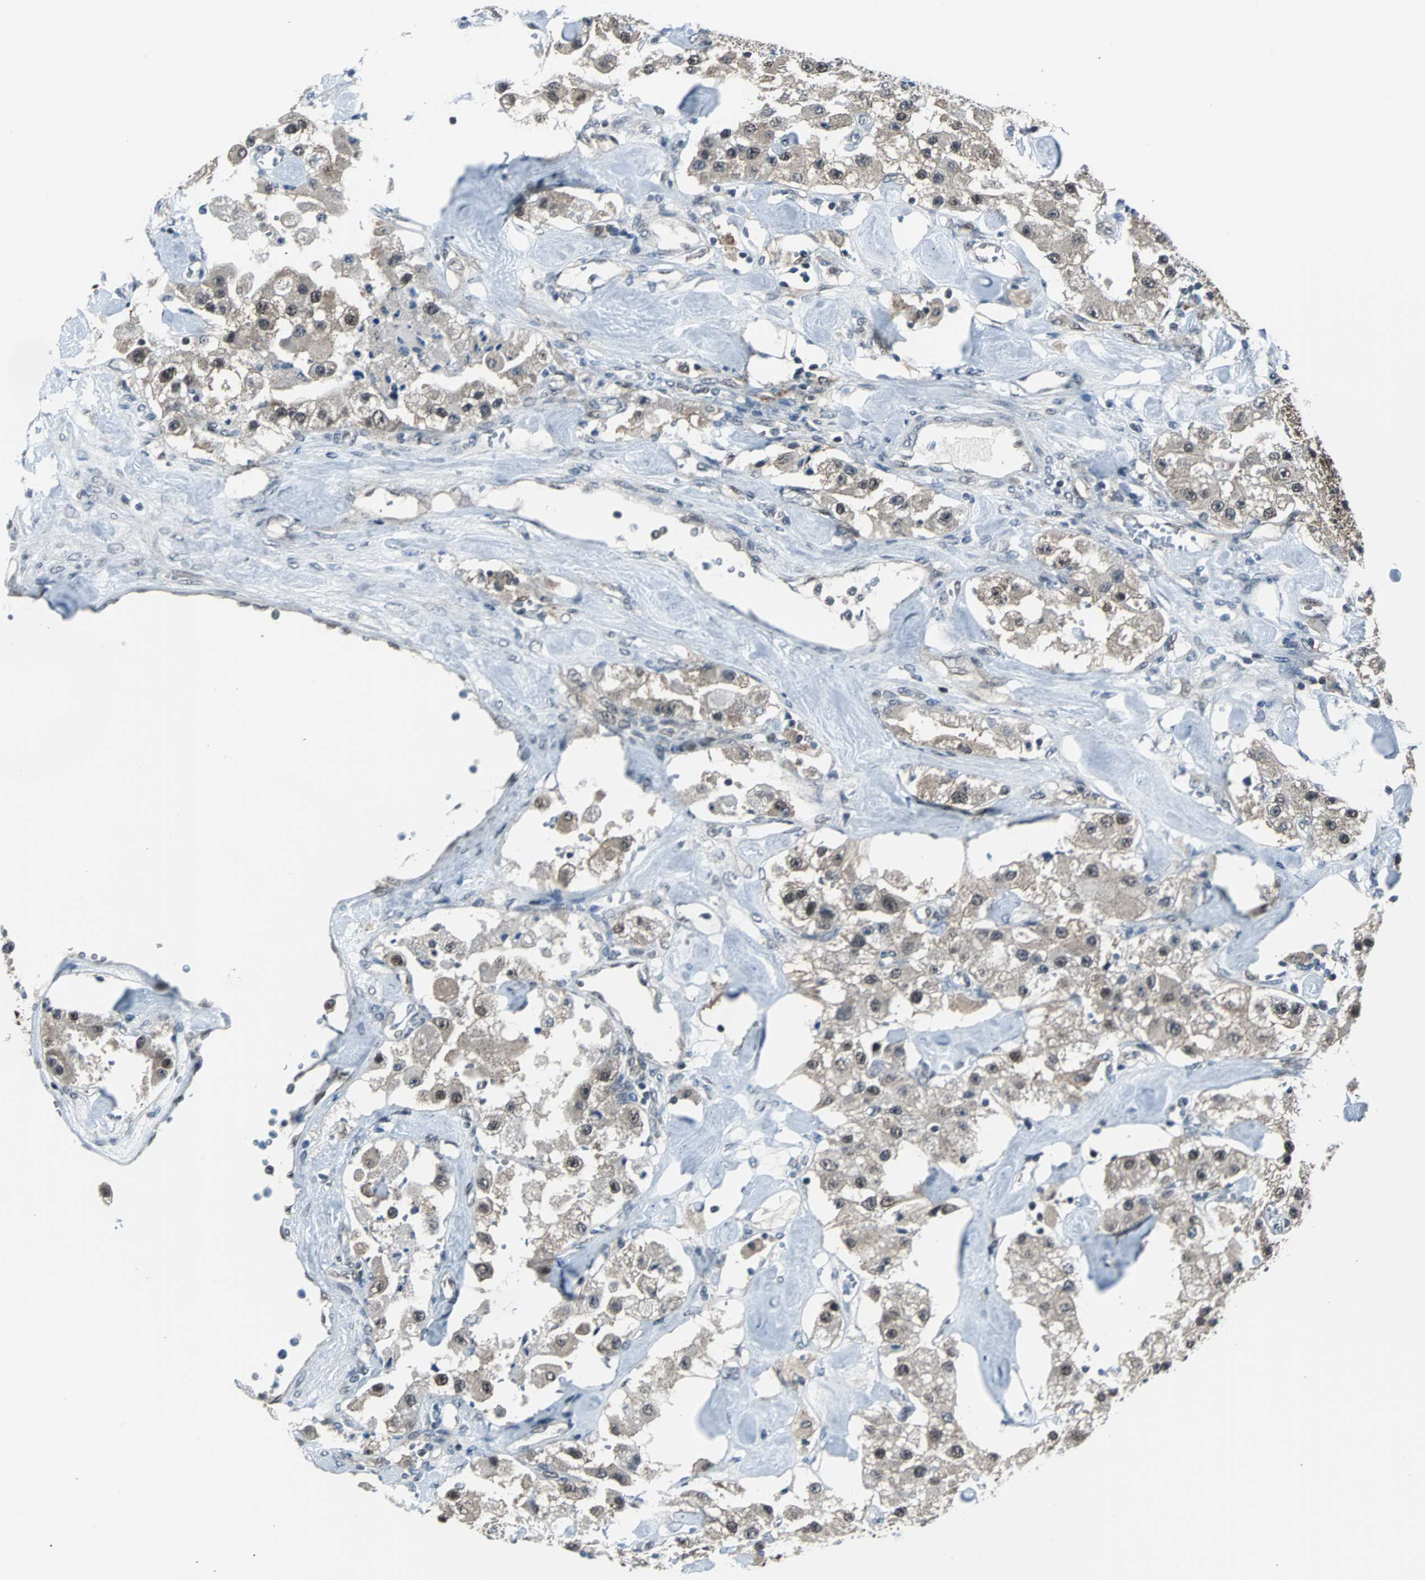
{"staining": {"intensity": "moderate", "quantity": ">75%", "location": "nuclear"}, "tissue": "carcinoid", "cell_type": "Tumor cells", "image_type": "cancer", "snomed": [{"axis": "morphology", "description": "Carcinoid, malignant, NOS"}, {"axis": "topography", "description": "Pancreas"}], "caption": "IHC staining of carcinoid, which shows medium levels of moderate nuclear staining in approximately >75% of tumor cells indicating moderate nuclear protein staining. The staining was performed using DAB (3,3'-diaminobenzidine) (brown) for protein detection and nuclei were counterstained in hematoxylin (blue).", "gene": "VCP", "patient": {"sex": "male", "age": 41}}